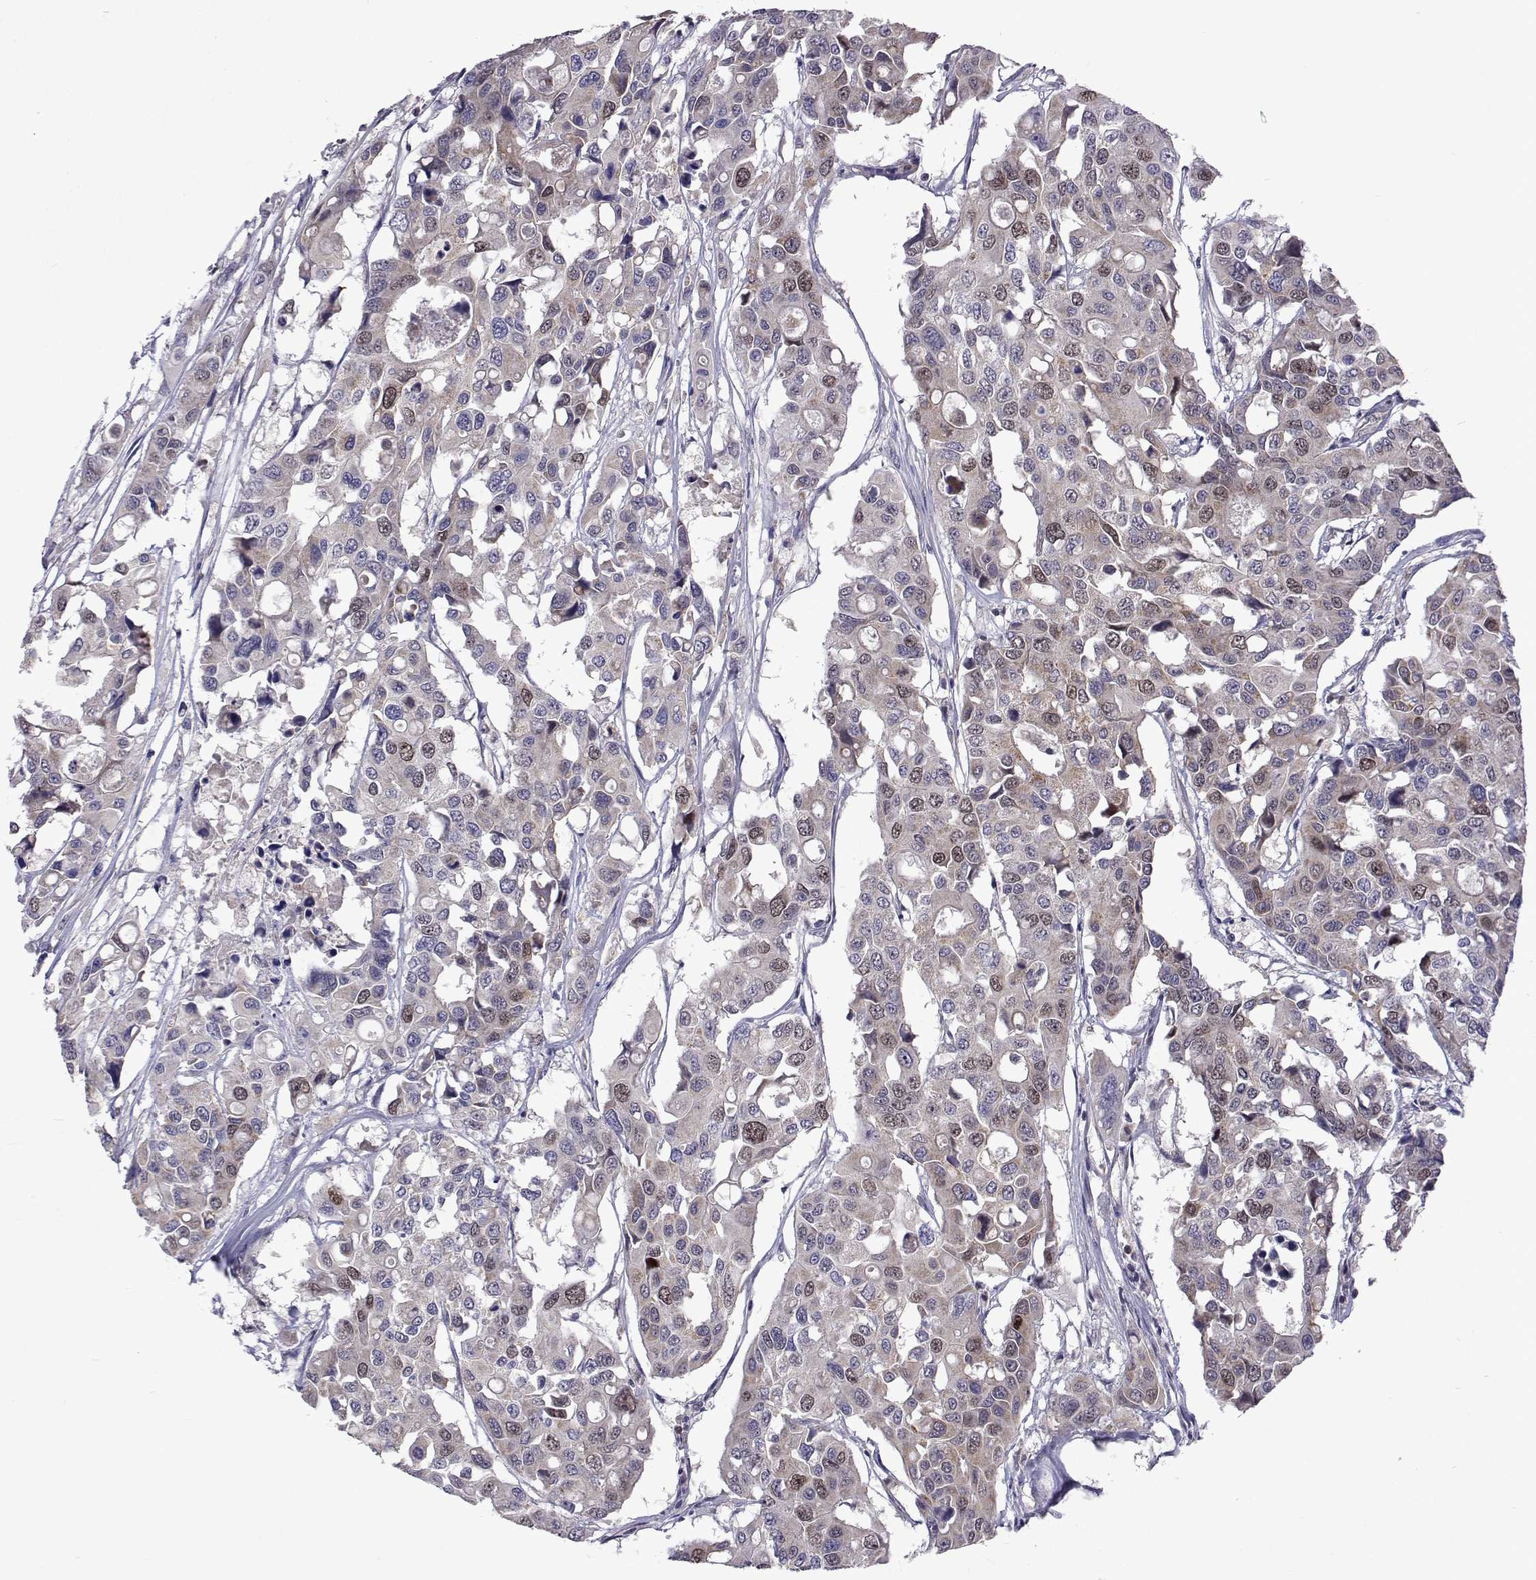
{"staining": {"intensity": "moderate", "quantity": "<25%", "location": "nuclear"}, "tissue": "colorectal cancer", "cell_type": "Tumor cells", "image_type": "cancer", "snomed": [{"axis": "morphology", "description": "Adenocarcinoma, NOS"}, {"axis": "topography", "description": "Colon"}], "caption": "The image displays a brown stain indicating the presence of a protein in the nuclear of tumor cells in colorectal adenocarcinoma.", "gene": "DHTKD1", "patient": {"sex": "male", "age": 77}}